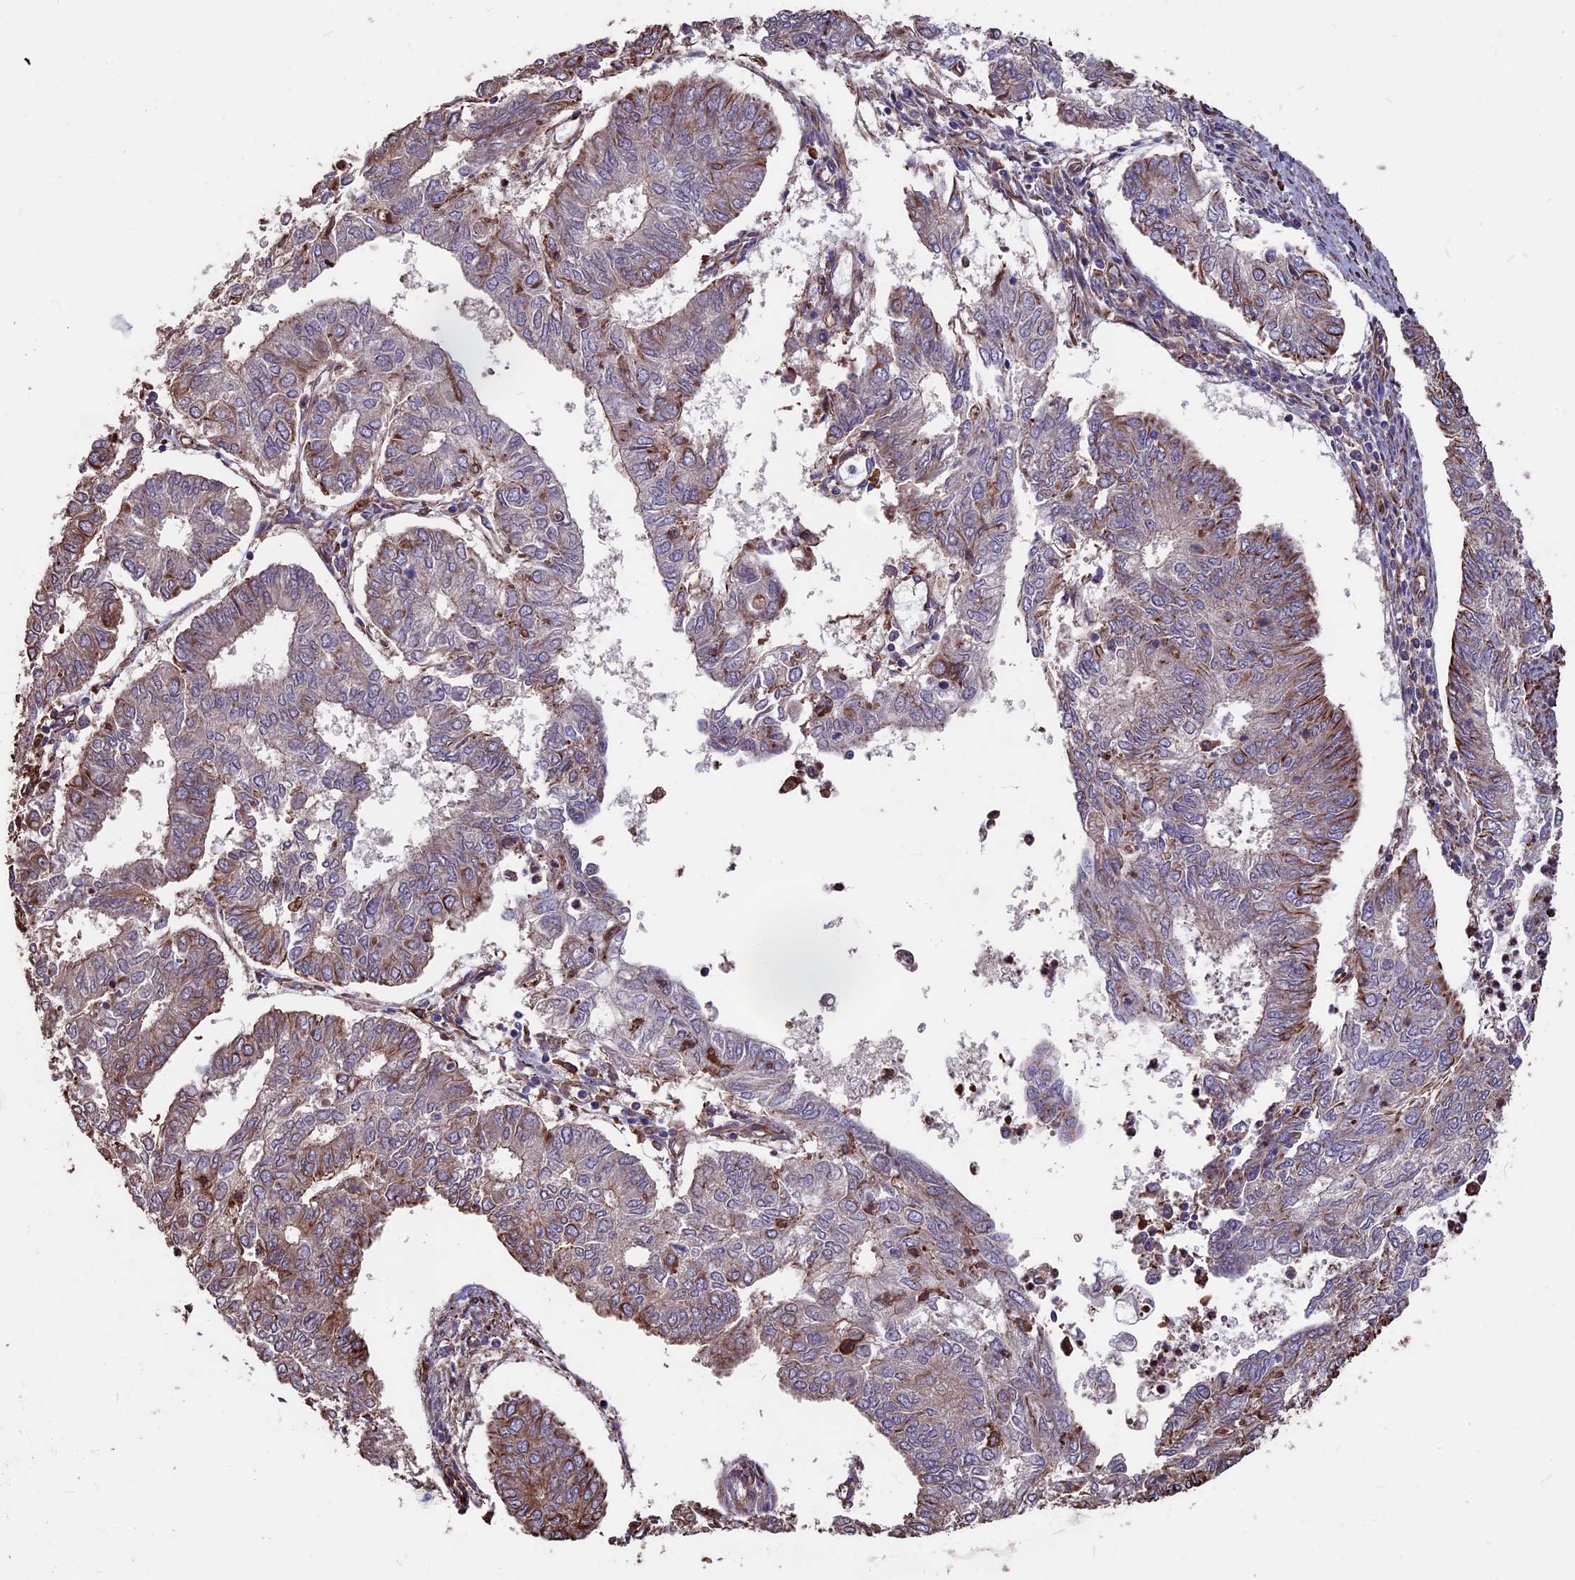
{"staining": {"intensity": "moderate", "quantity": "<25%", "location": "cytoplasmic/membranous"}, "tissue": "endometrial cancer", "cell_type": "Tumor cells", "image_type": "cancer", "snomed": [{"axis": "morphology", "description": "Adenocarcinoma, NOS"}, {"axis": "topography", "description": "Endometrium"}], "caption": "Endometrial cancer stained with a brown dye demonstrates moderate cytoplasmic/membranous positive expression in approximately <25% of tumor cells.", "gene": "SEH1L", "patient": {"sex": "female", "age": 68}}